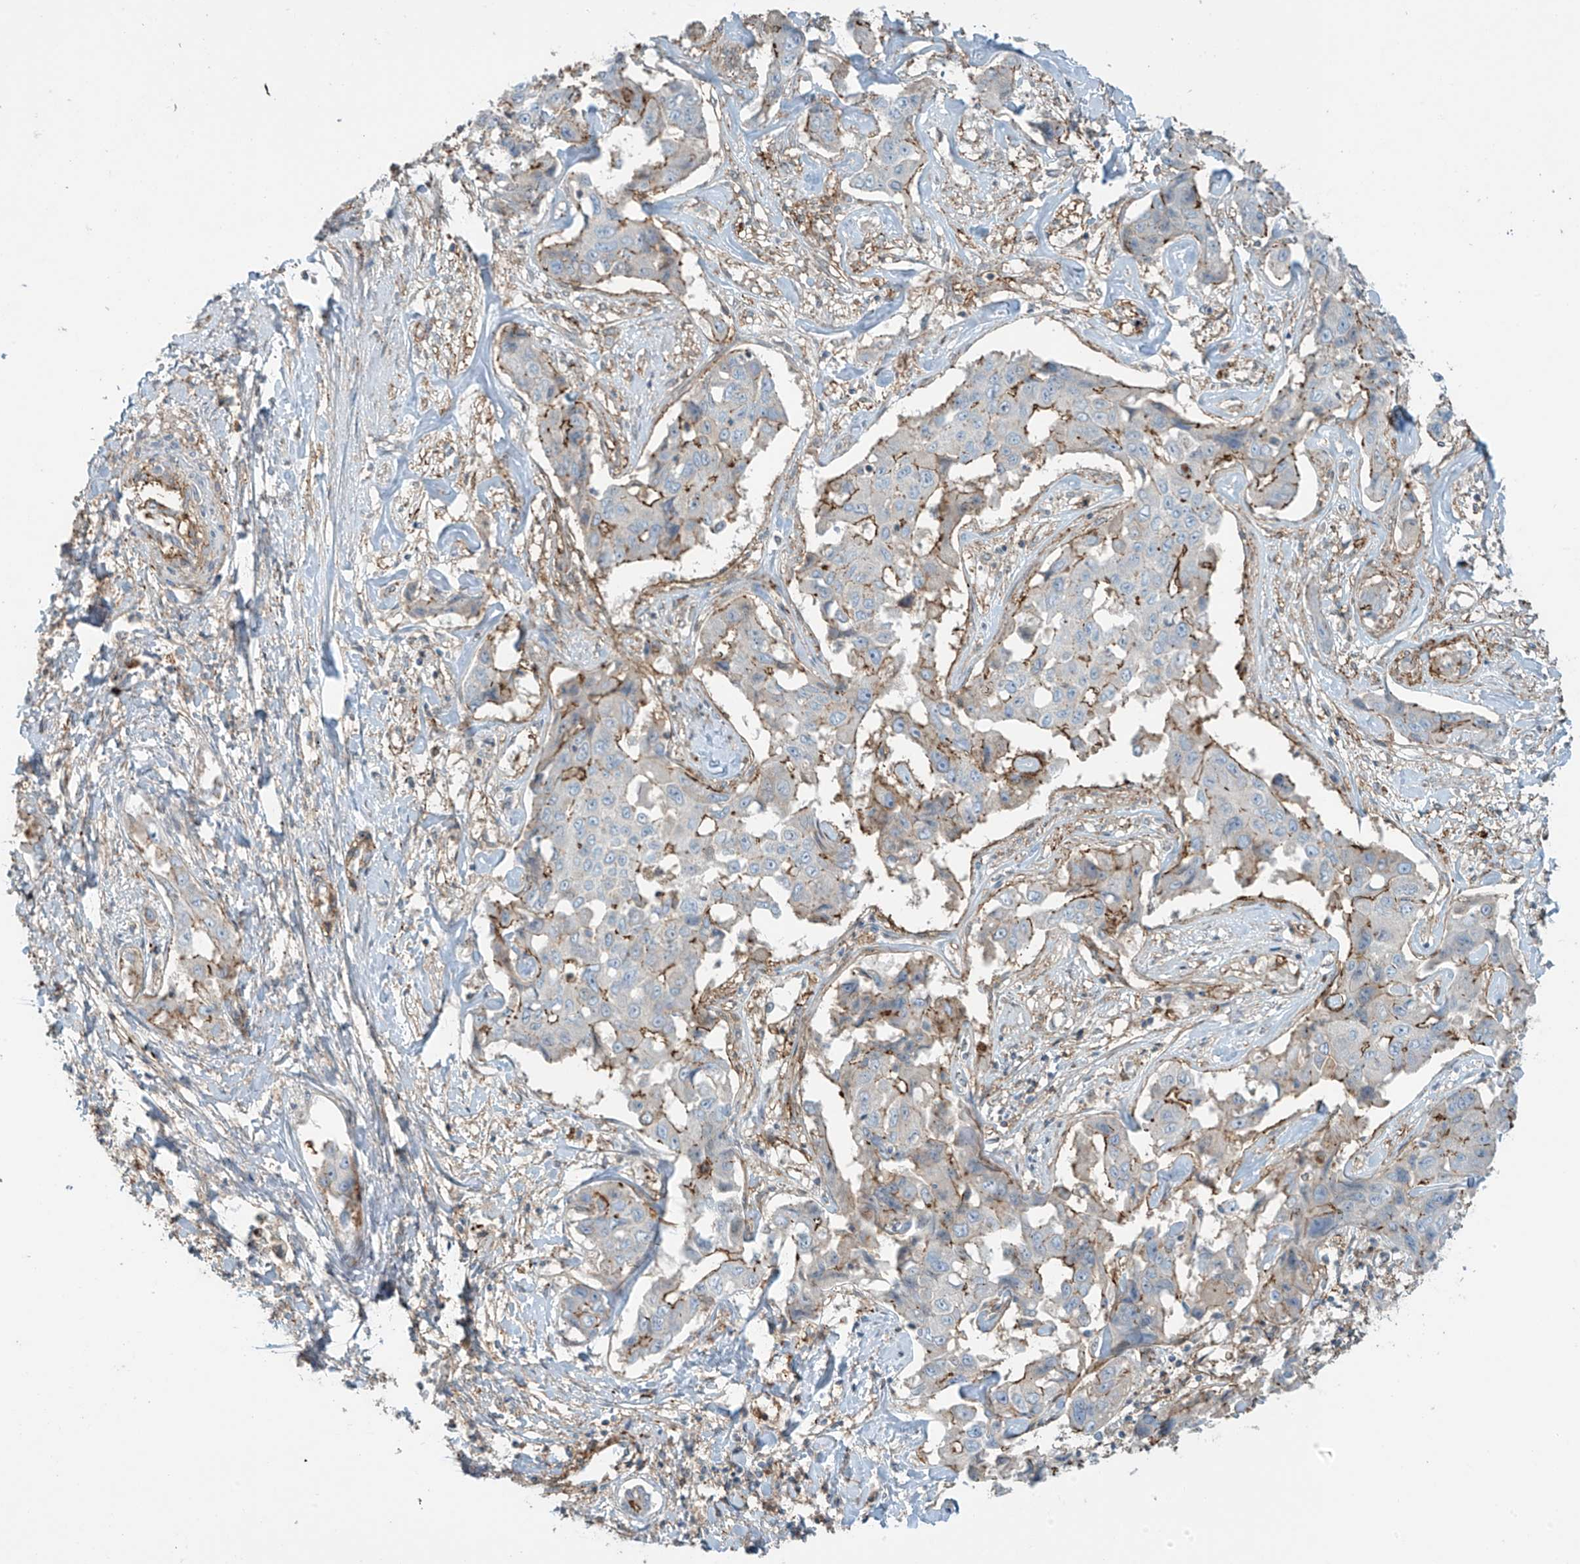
{"staining": {"intensity": "moderate", "quantity": ">75%", "location": "cytoplasmic/membranous"}, "tissue": "liver cancer", "cell_type": "Tumor cells", "image_type": "cancer", "snomed": [{"axis": "morphology", "description": "Cholangiocarcinoma"}, {"axis": "topography", "description": "Liver"}], "caption": "High-power microscopy captured an immunohistochemistry micrograph of cholangiocarcinoma (liver), revealing moderate cytoplasmic/membranous staining in about >75% of tumor cells.", "gene": "SLC9A2", "patient": {"sex": "male", "age": 59}}